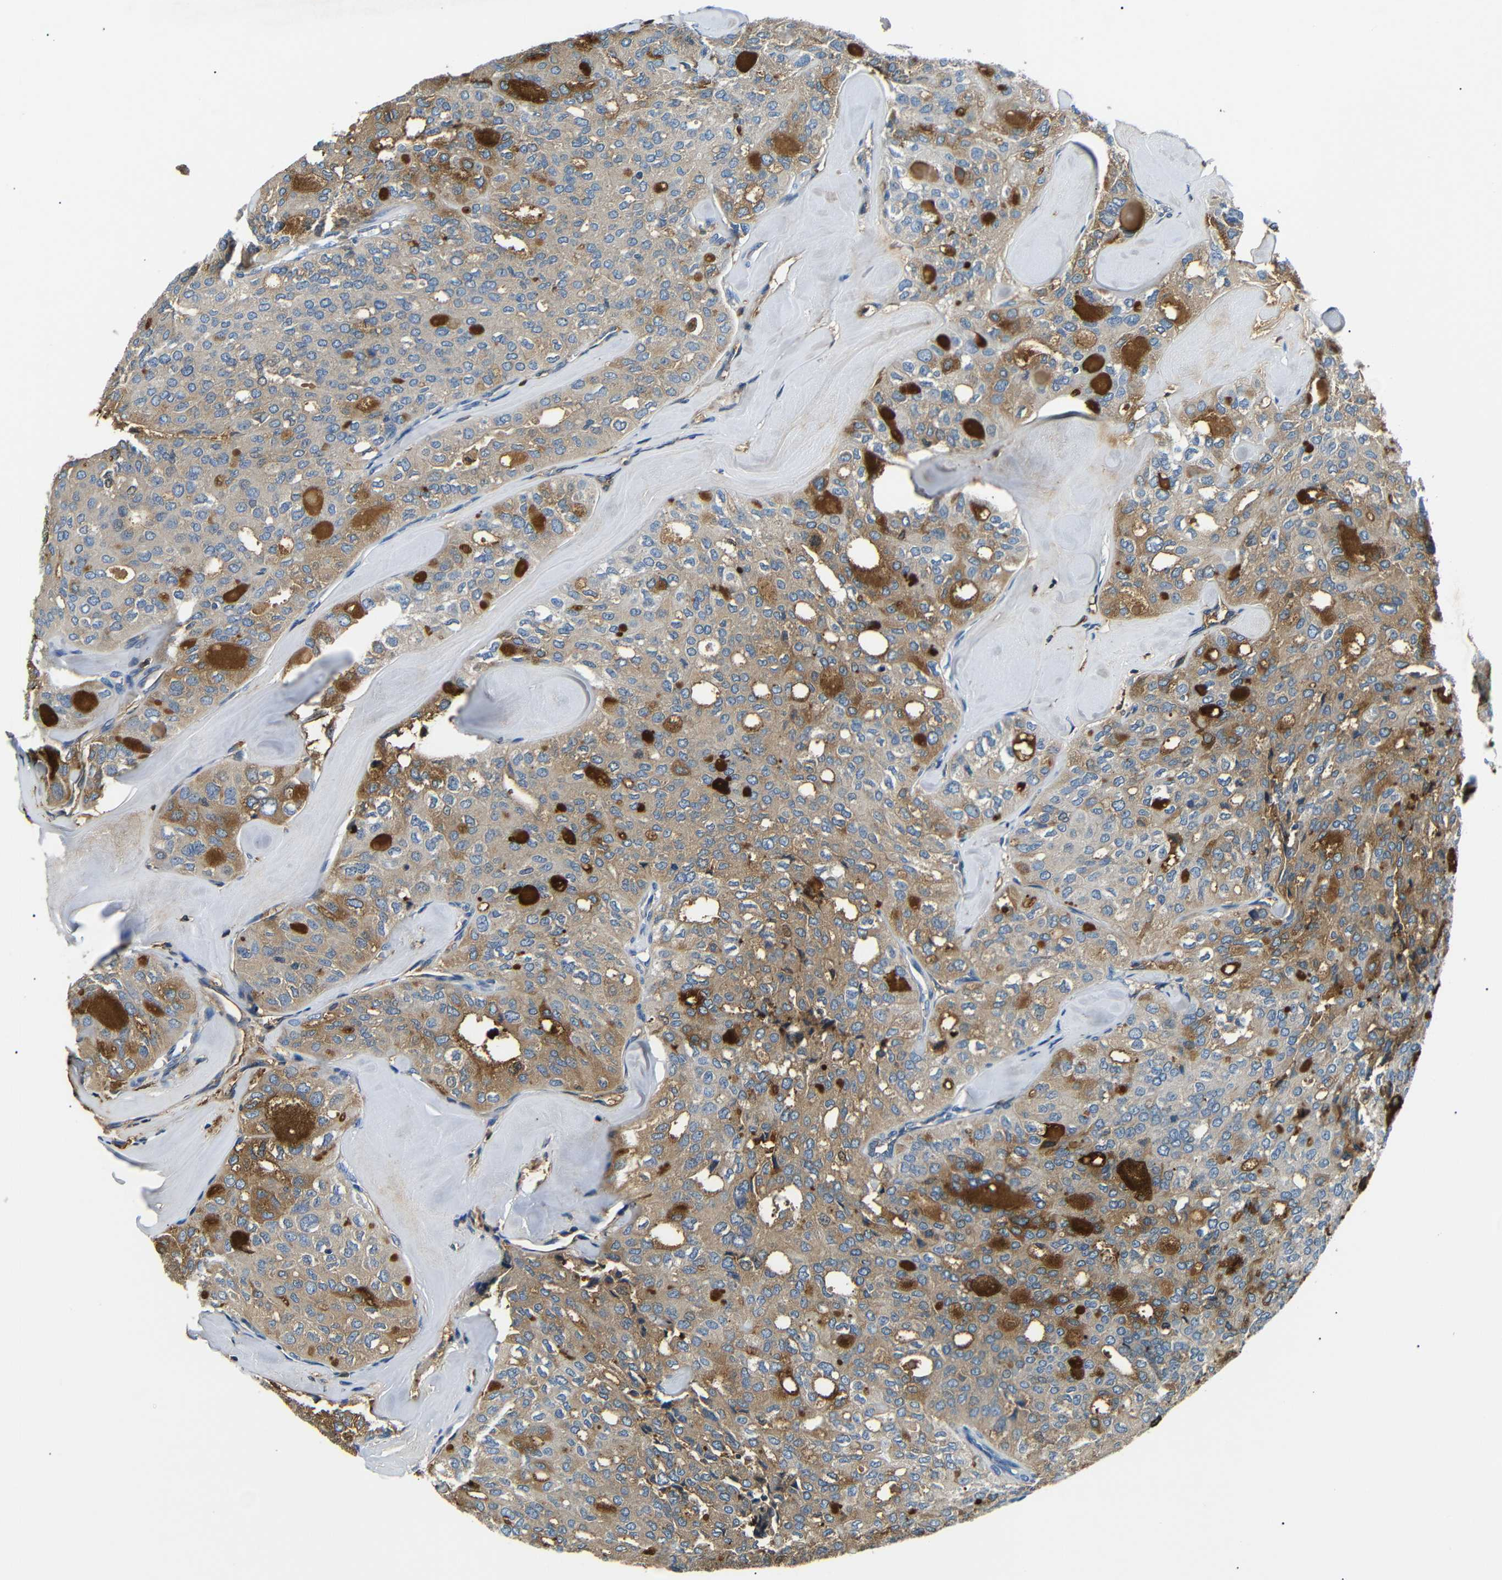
{"staining": {"intensity": "moderate", "quantity": ">75%", "location": "cytoplasmic/membranous"}, "tissue": "thyroid cancer", "cell_type": "Tumor cells", "image_type": "cancer", "snomed": [{"axis": "morphology", "description": "Follicular adenoma carcinoma, NOS"}, {"axis": "topography", "description": "Thyroid gland"}], "caption": "Immunohistochemical staining of human thyroid follicular adenoma carcinoma shows moderate cytoplasmic/membranous protein staining in approximately >75% of tumor cells. The protein of interest is shown in brown color, while the nuclei are stained blue.", "gene": "LHCGR", "patient": {"sex": "male", "age": 75}}